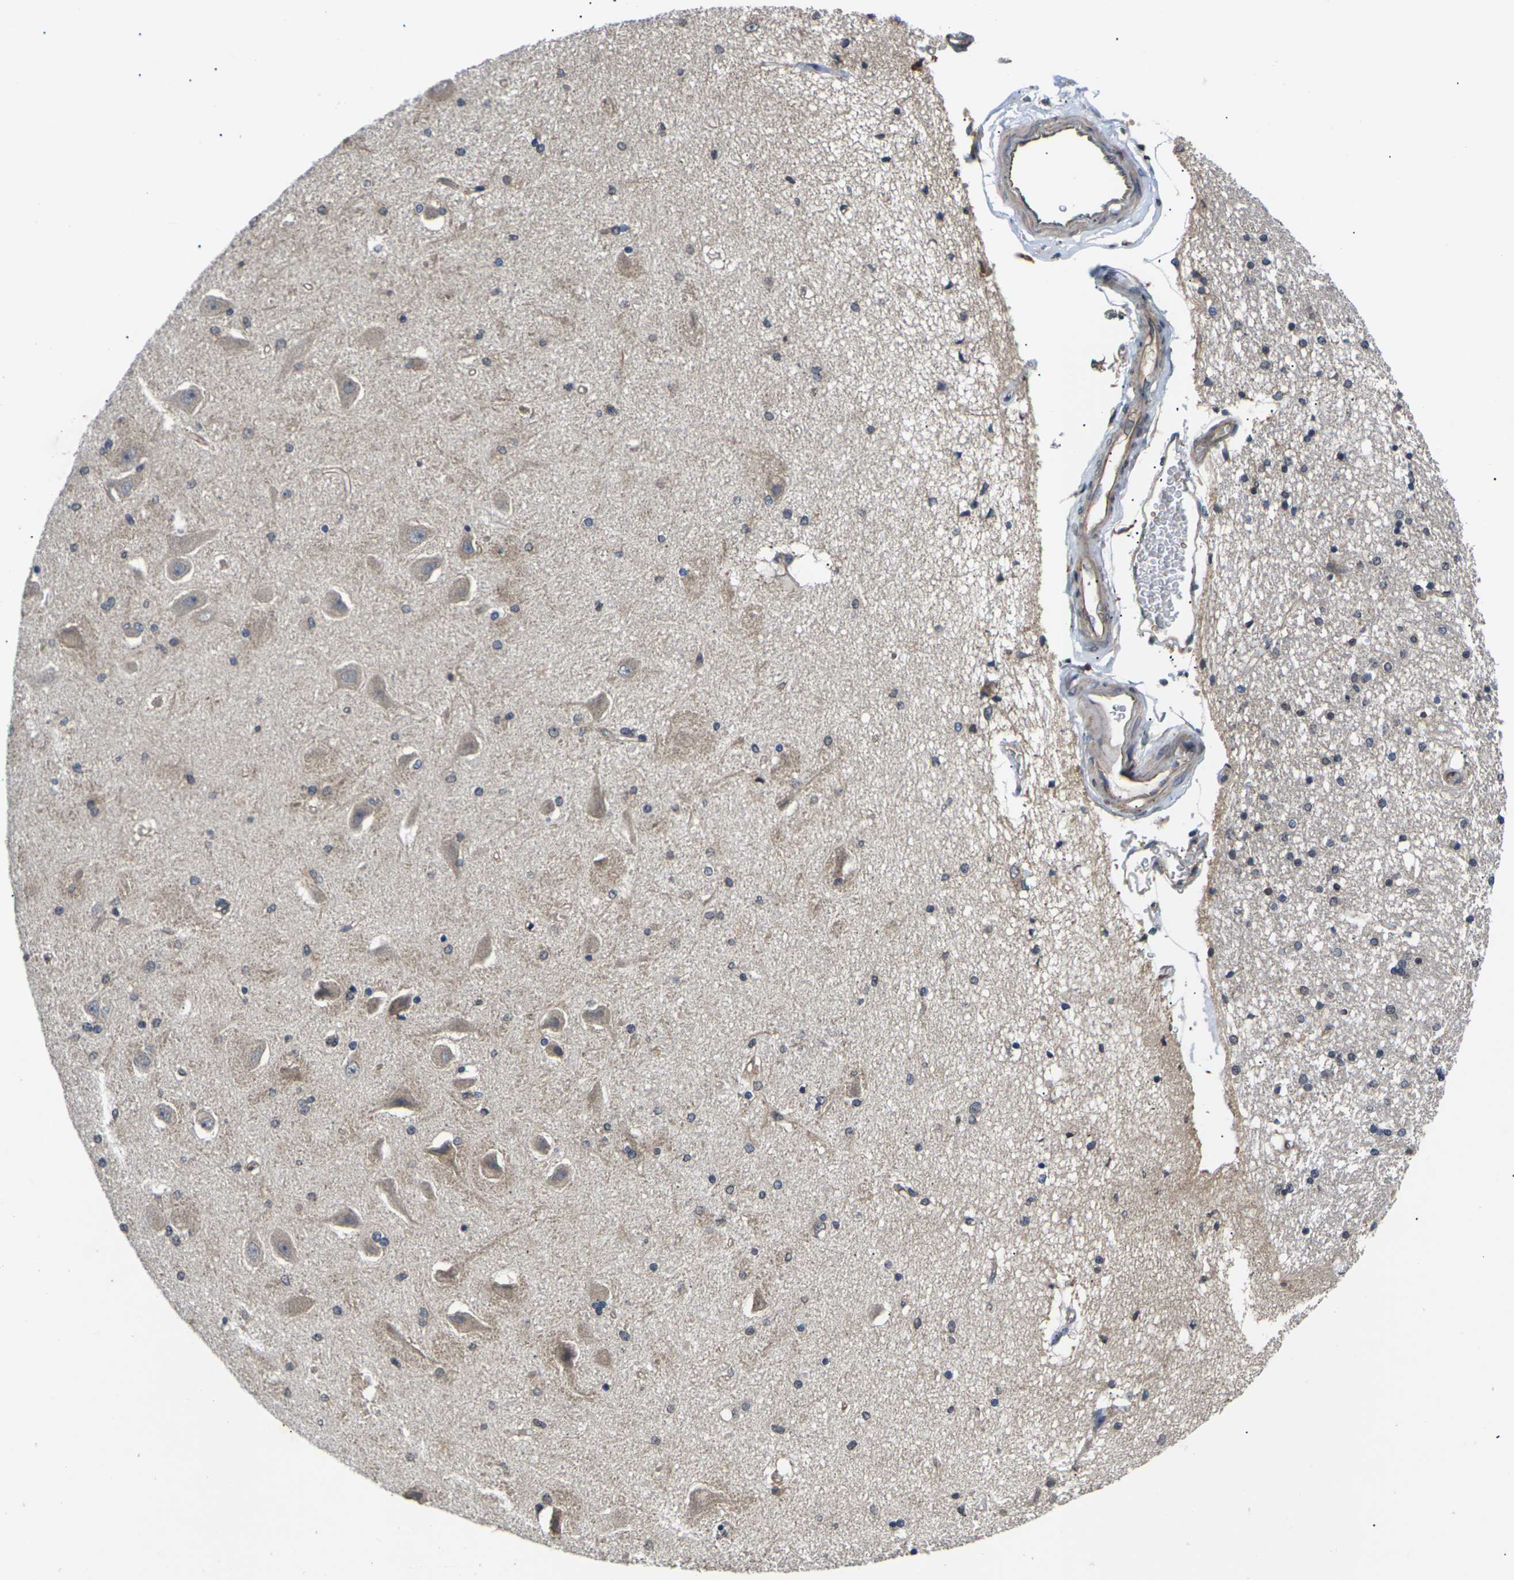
{"staining": {"intensity": "weak", "quantity": "<25%", "location": "cytoplasmic/membranous"}, "tissue": "hippocampus", "cell_type": "Glial cells", "image_type": "normal", "snomed": [{"axis": "morphology", "description": "Normal tissue, NOS"}, {"axis": "topography", "description": "Hippocampus"}], "caption": "This is an IHC micrograph of normal human hippocampus. There is no expression in glial cells.", "gene": "DKK2", "patient": {"sex": "female", "age": 54}}